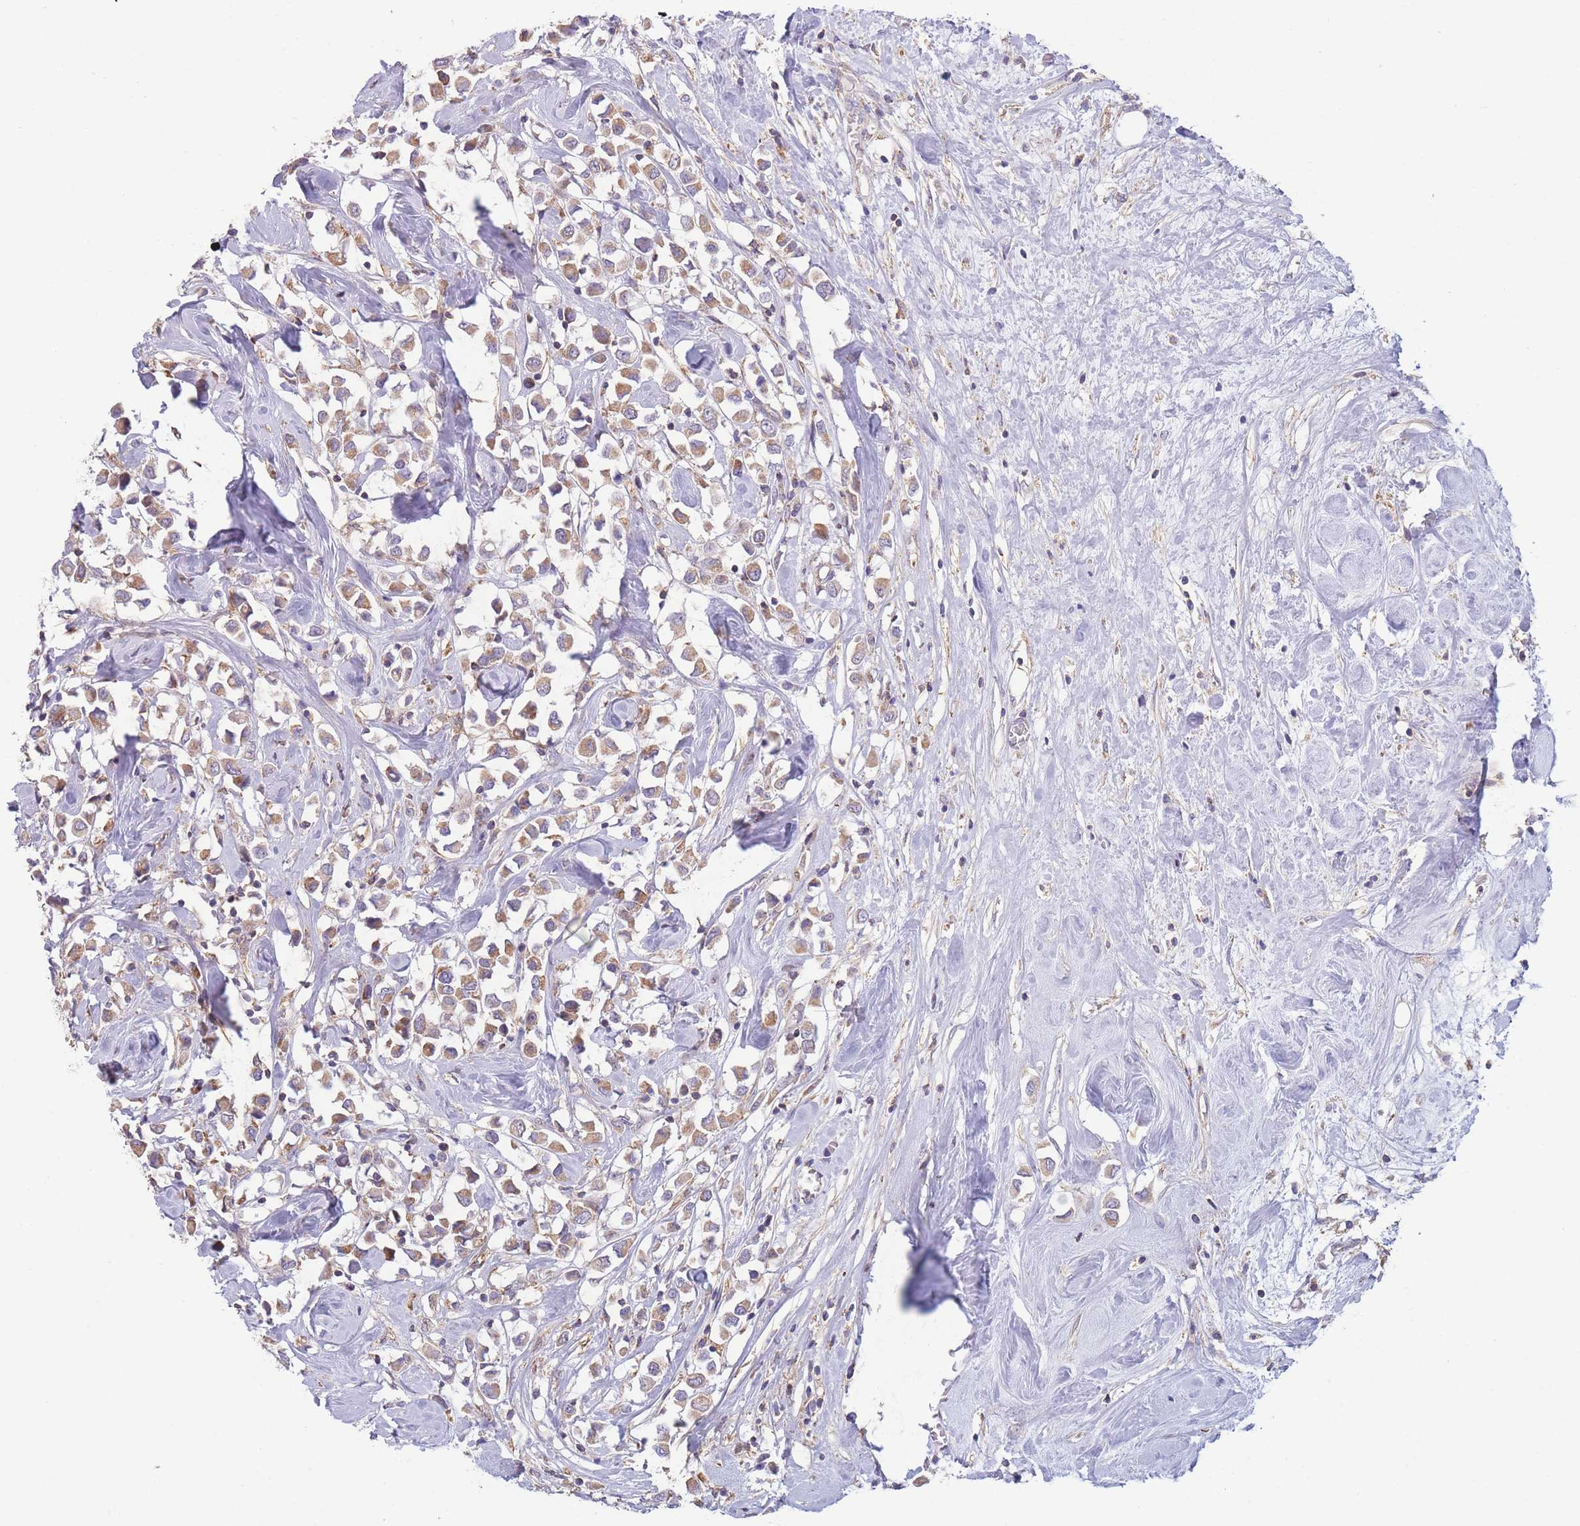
{"staining": {"intensity": "moderate", "quantity": "25%-75%", "location": "cytoplasmic/membranous"}, "tissue": "breast cancer", "cell_type": "Tumor cells", "image_type": "cancer", "snomed": [{"axis": "morphology", "description": "Duct carcinoma"}, {"axis": "topography", "description": "Breast"}], "caption": "Immunohistochemical staining of human breast infiltrating ductal carcinoma shows medium levels of moderate cytoplasmic/membranous protein positivity in about 25%-75% of tumor cells. The staining was performed using DAB (3,3'-diaminobenzidine), with brown indicating positive protein expression. Nuclei are stained blue with hematoxylin.", "gene": "SLC25A42", "patient": {"sex": "female", "age": 61}}